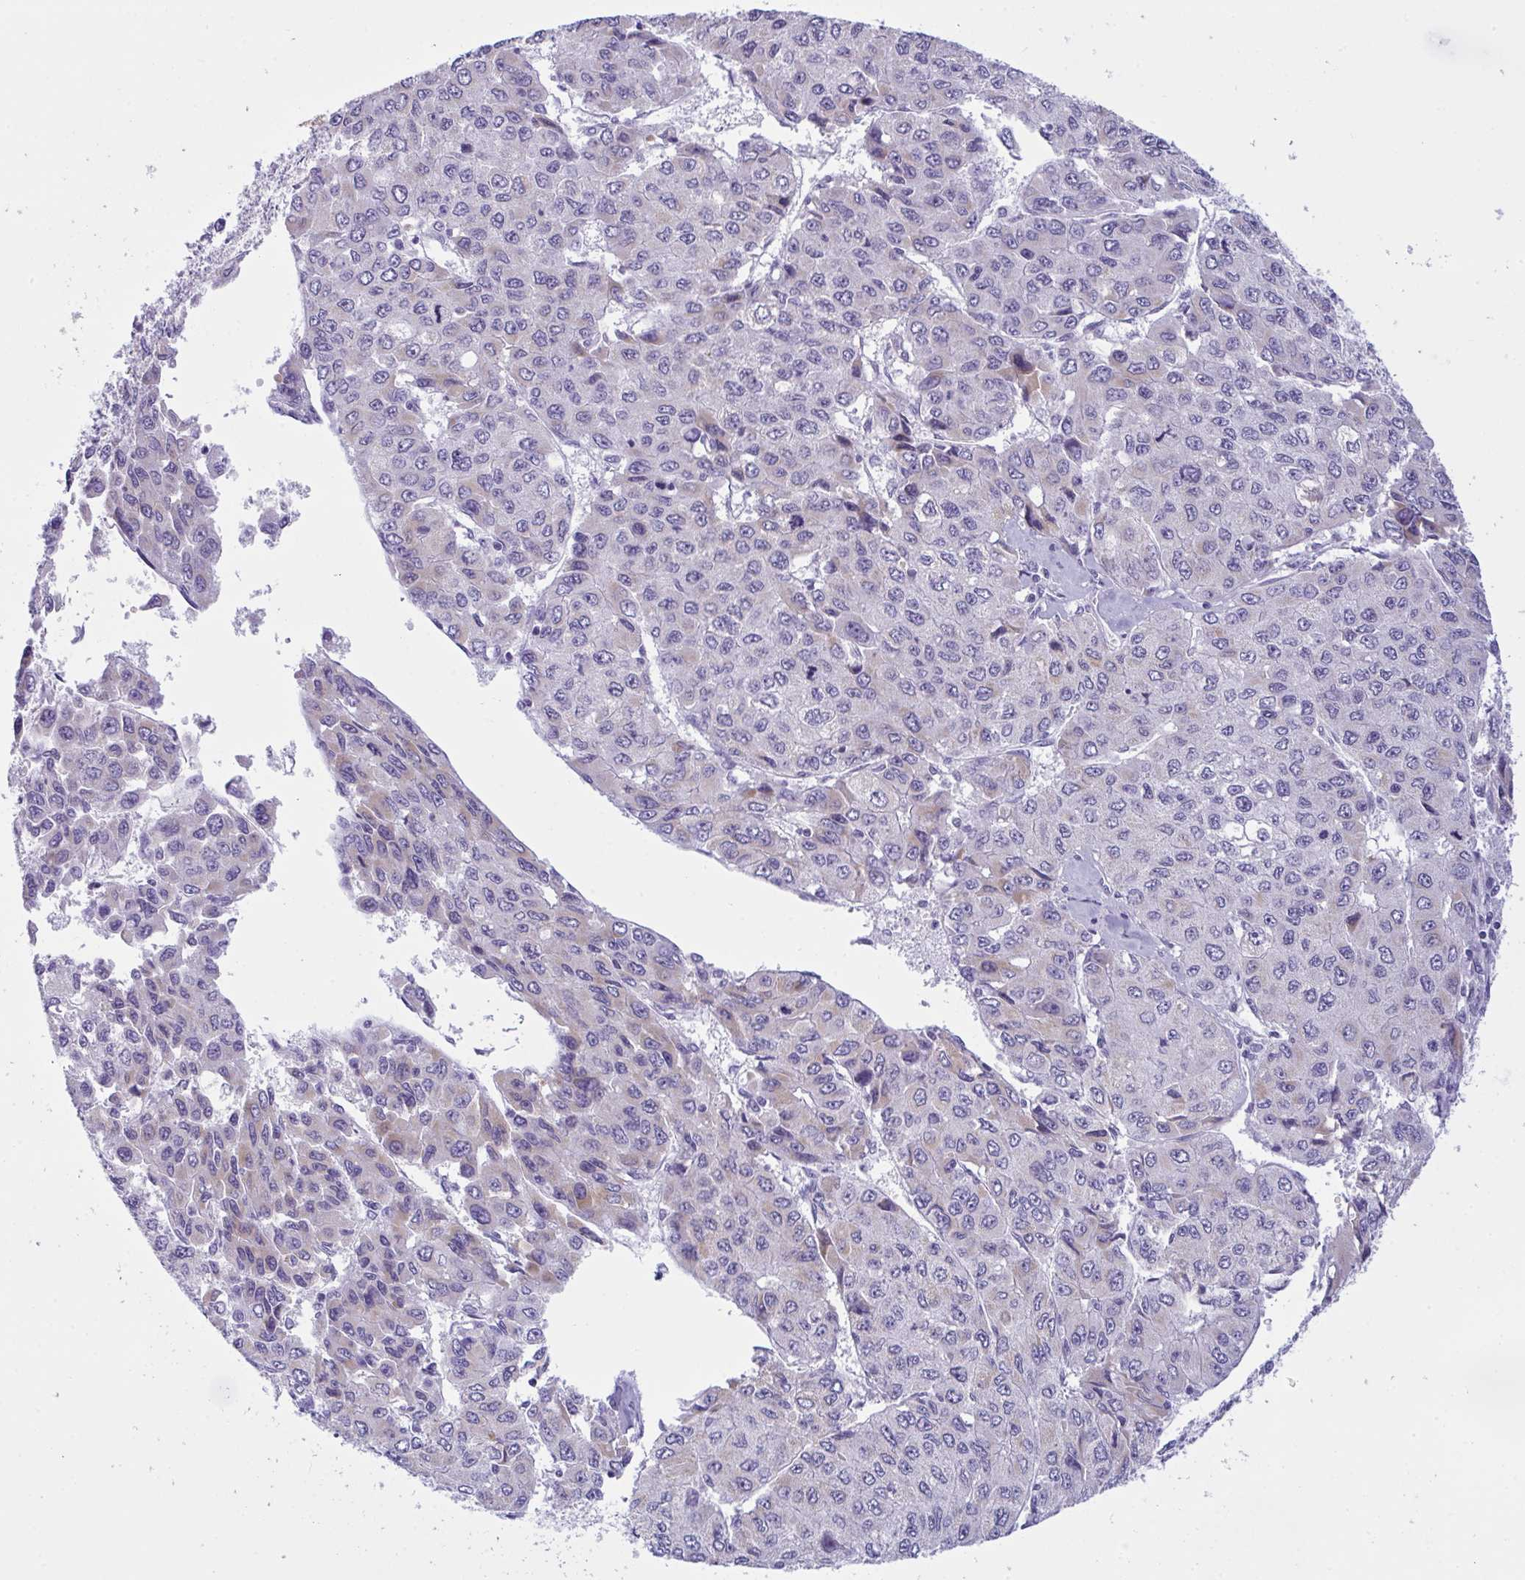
{"staining": {"intensity": "weak", "quantity": "<25%", "location": "cytoplasmic/membranous"}, "tissue": "liver cancer", "cell_type": "Tumor cells", "image_type": "cancer", "snomed": [{"axis": "morphology", "description": "Carcinoma, Hepatocellular, NOS"}, {"axis": "topography", "description": "Liver"}], "caption": "This micrograph is of hepatocellular carcinoma (liver) stained with immunohistochemistry to label a protein in brown with the nuclei are counter-stained blue. There is no staining in tumor cells.", "gene": "BBS1", "patient": {"sex": "female", "age": 66}}